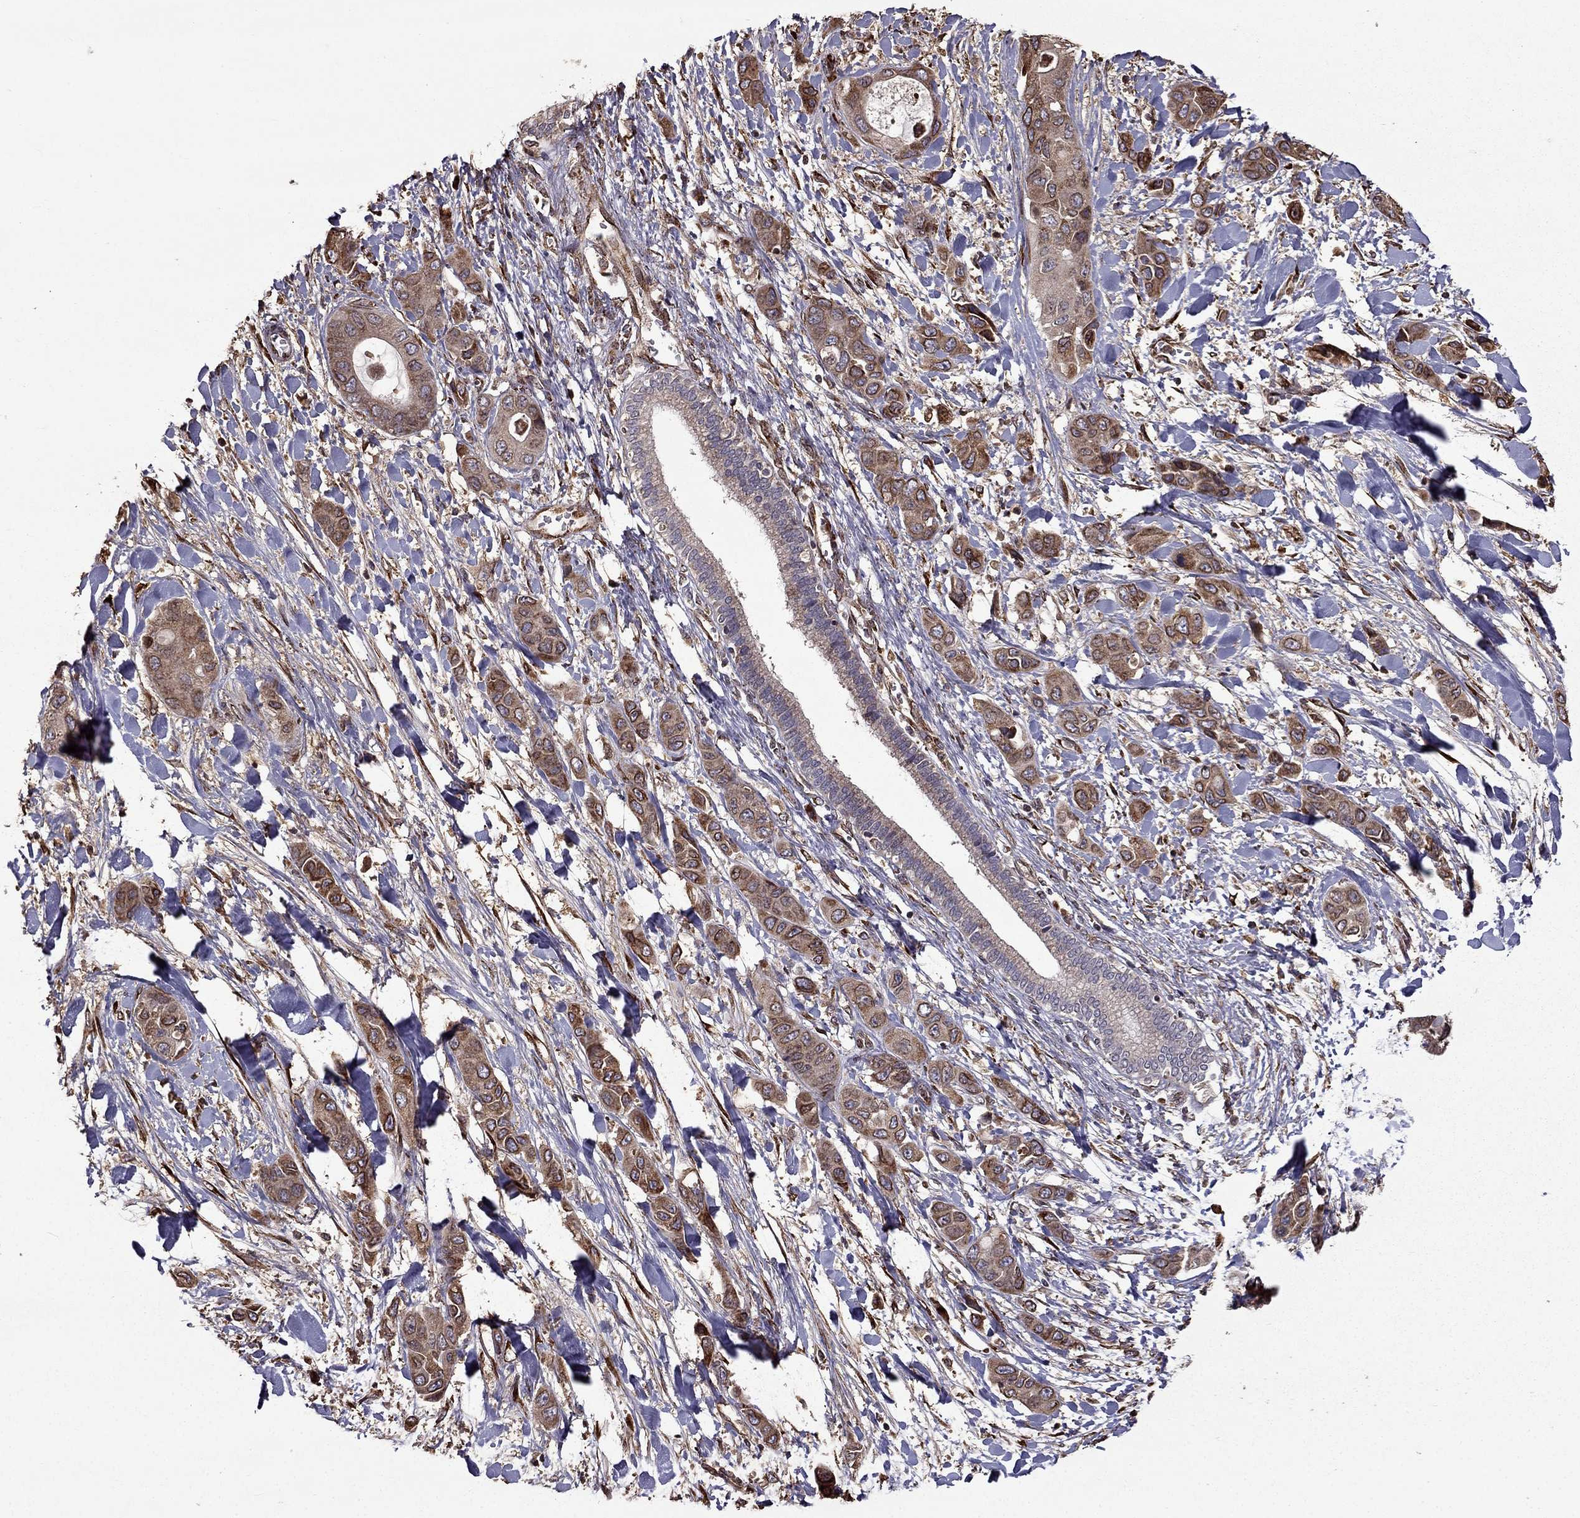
{"staining": {"intensity": "moderate", "quantity": ">75%", "location": "cytoplasmic/membranous"}, "tissue": "liver cancer", "cell_type": "Tumor cells", "image_type": "cancer", "snomed": [{"axis": "morphology", "description": "Cholangiocarcinoma"}, {"axis": "topography", "description": "Liver"}], "caption": "Liver cancer tissue displays moderate cytoplasmic/membranous expression in about >75% of tumor cells", "gene": "IKBIP", "patient": {"sex": "female", "age": 52}}